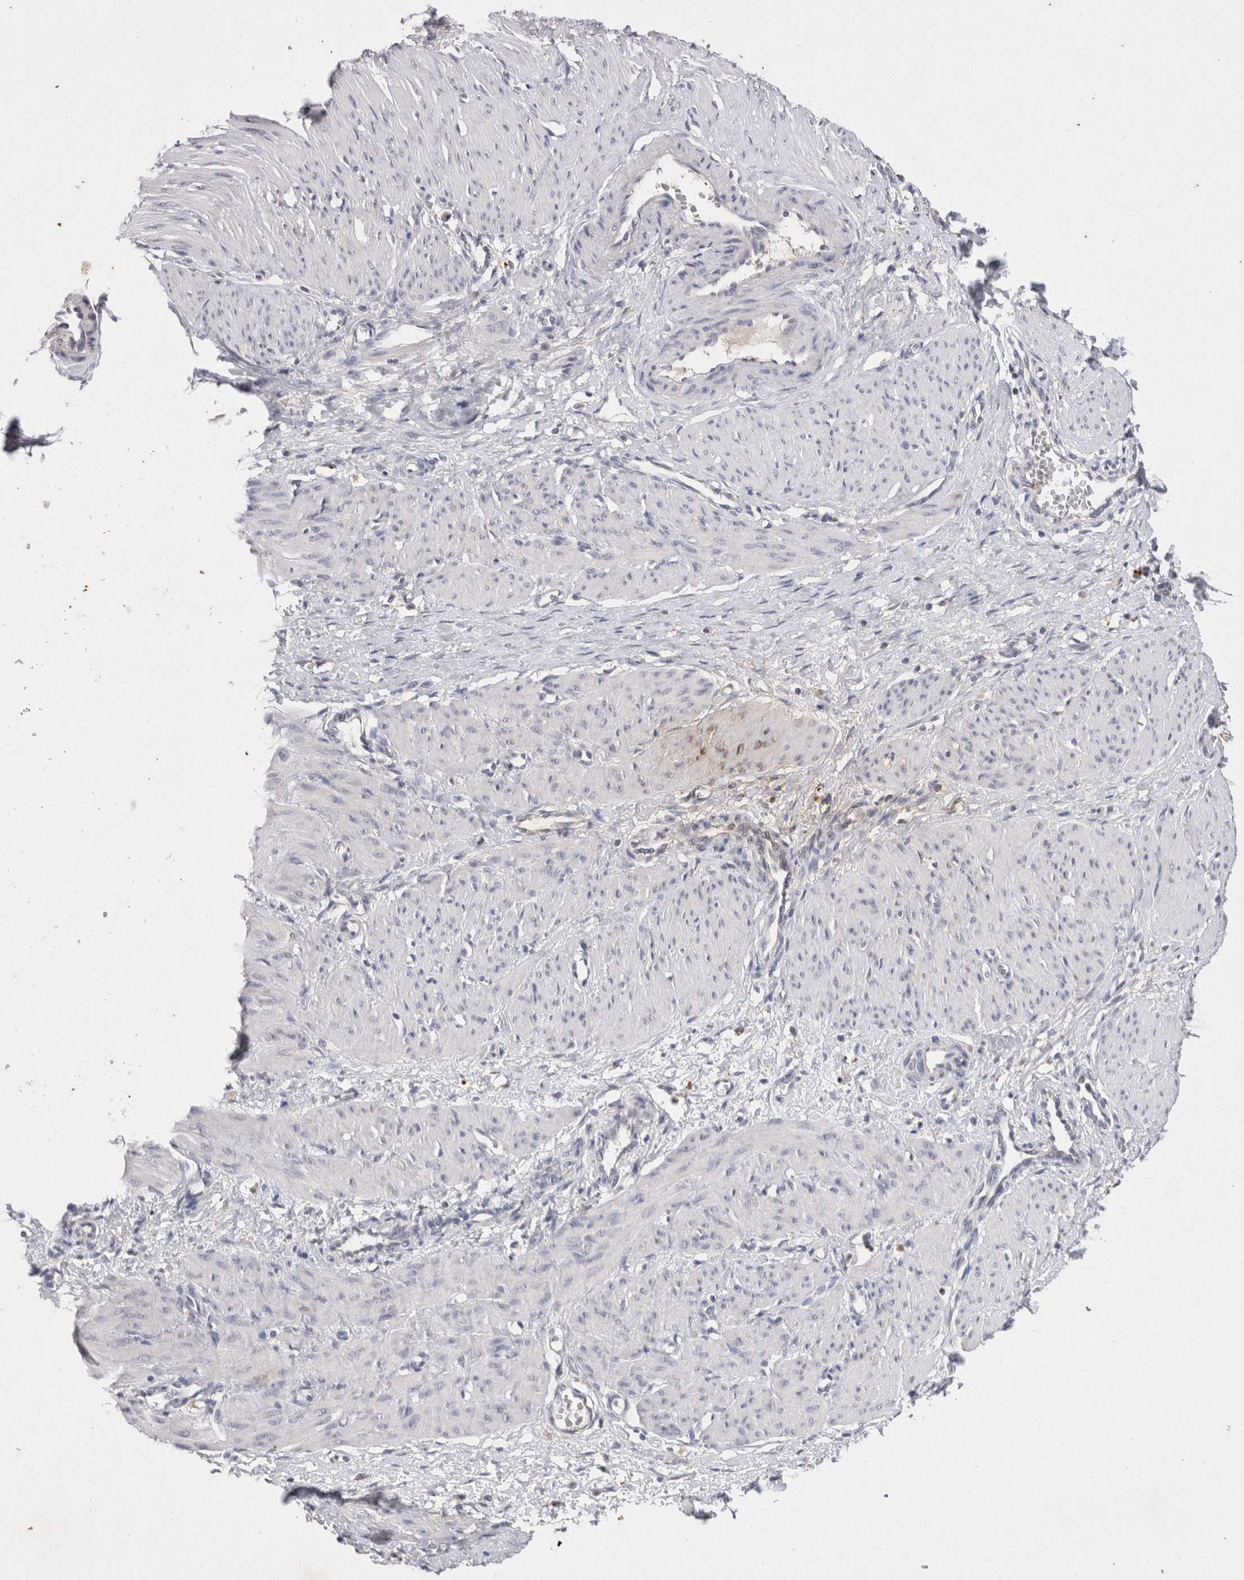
{"staining": {"intensity": "negative", "quantity": "none", "location": "none"}, "tissue": "smooth muscle", "cell_type": "Smooth muscle cells", "image_type": "normal", "snomed": [{"axis": "morphology", "description": "Normal tissue, NOS"}, {"axis": "topography", "description": "Endometrium"}], "caption": "Immunohistochemistry photomicrograph of benign smooth muscle stained for a protein (brown), which displays no positivity in smooth muscle cells. The staining is performed using DAB (3,3'-diaminobenzidine) brown chromogen with nuclei counter-stained in using hematoxylin.", "gene": "RASSF3", "patient": {"sex": "female", "age": 33}}